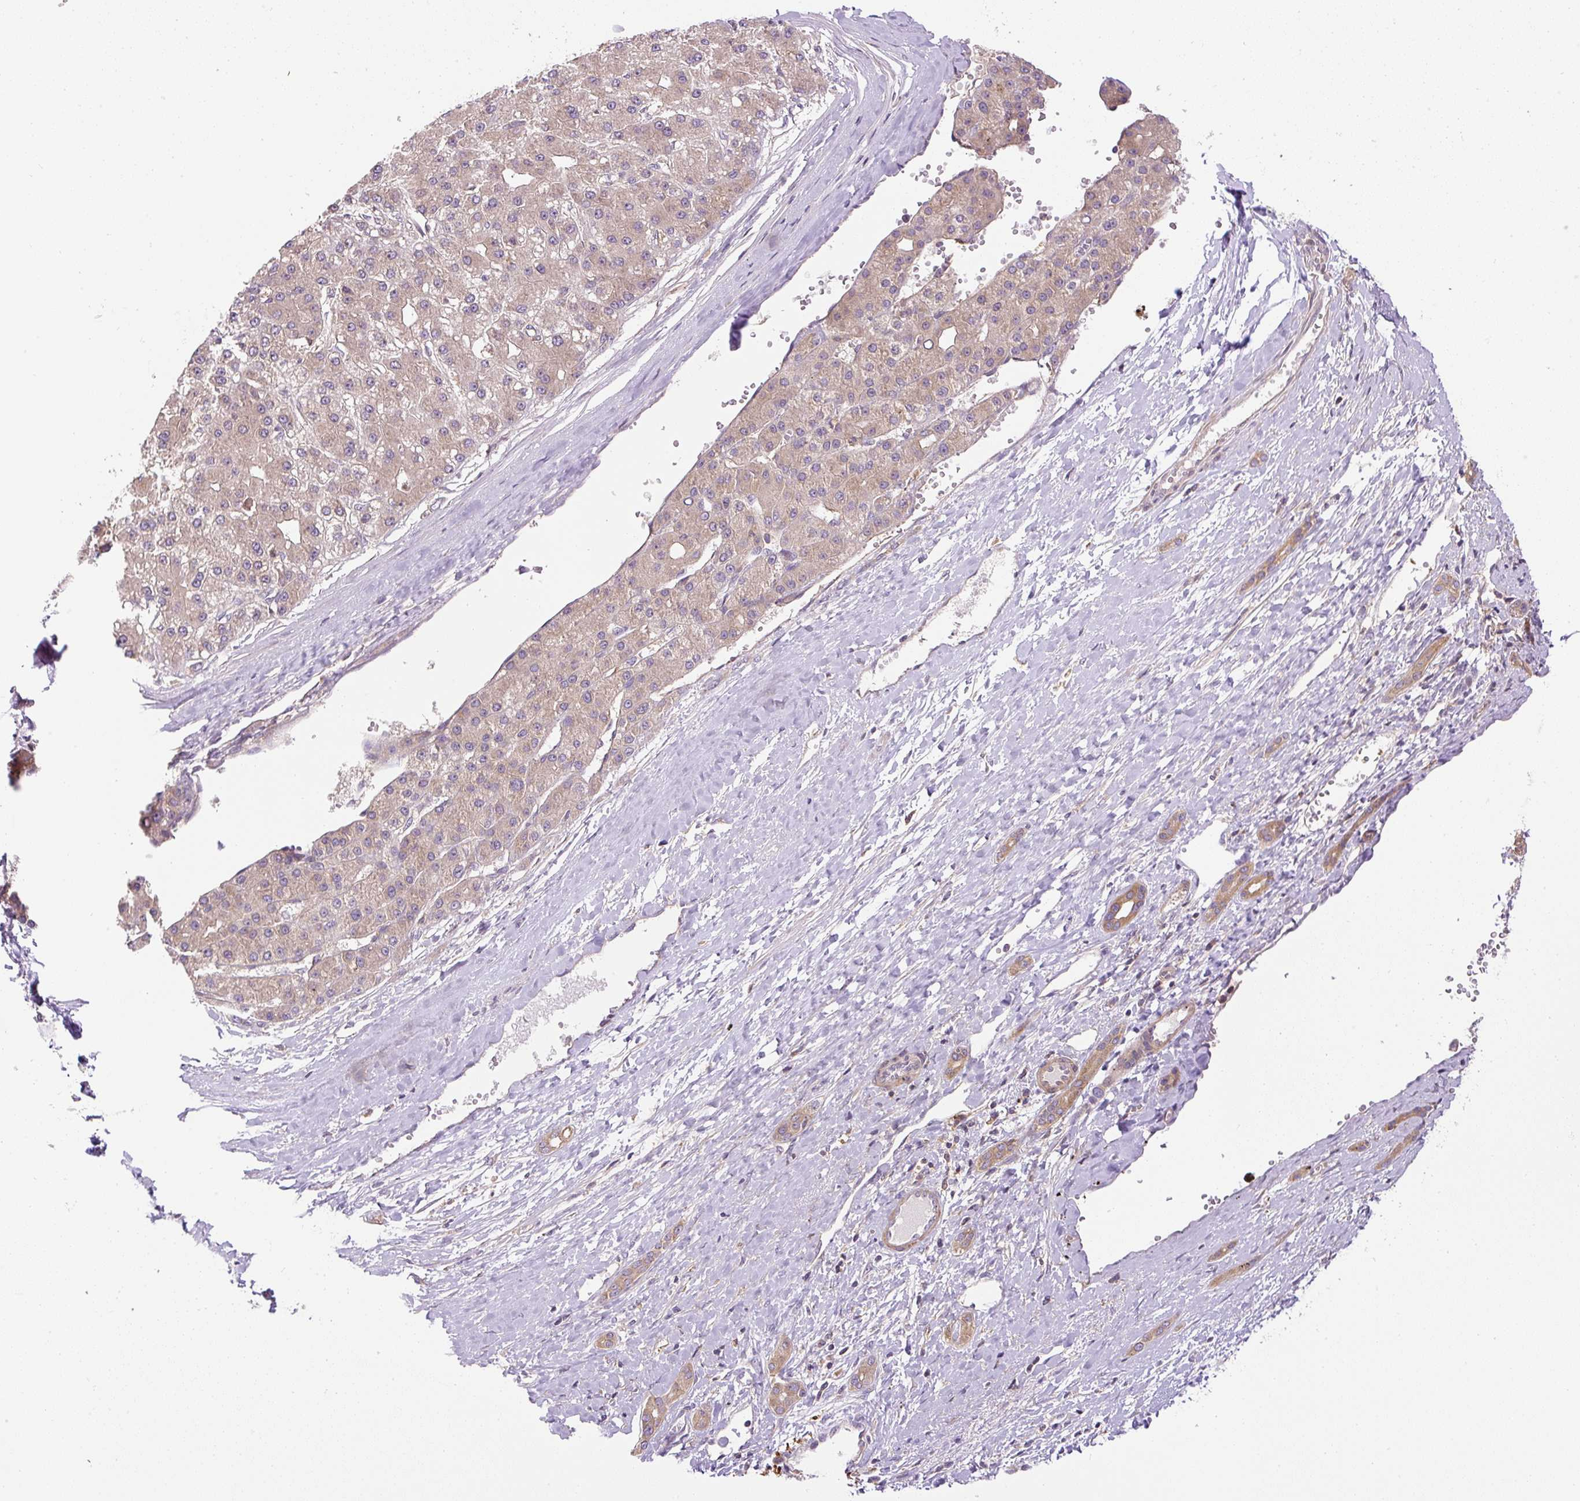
{"staining": {"intensity": "weak", "quantity": ">75%", "location": "cytoplasmic/membranous"}, "tissue": "liver cancer", "cell_type": "Tumor cells", "image_type": "cancer", "snomed": [{"axis": "morphology", "description": "Carcinoma, Hepatocellular, NOS"}, {"axis": "topography", "description": "Liver"}], "caption": "Human liver cancer stained for a protein (brown) reveals weak cytoplasmic/membranous positive staining in about >75% of tumor cells.", "gene": "CCDC28A", "patient": {"sex": "male", "age": 67}}